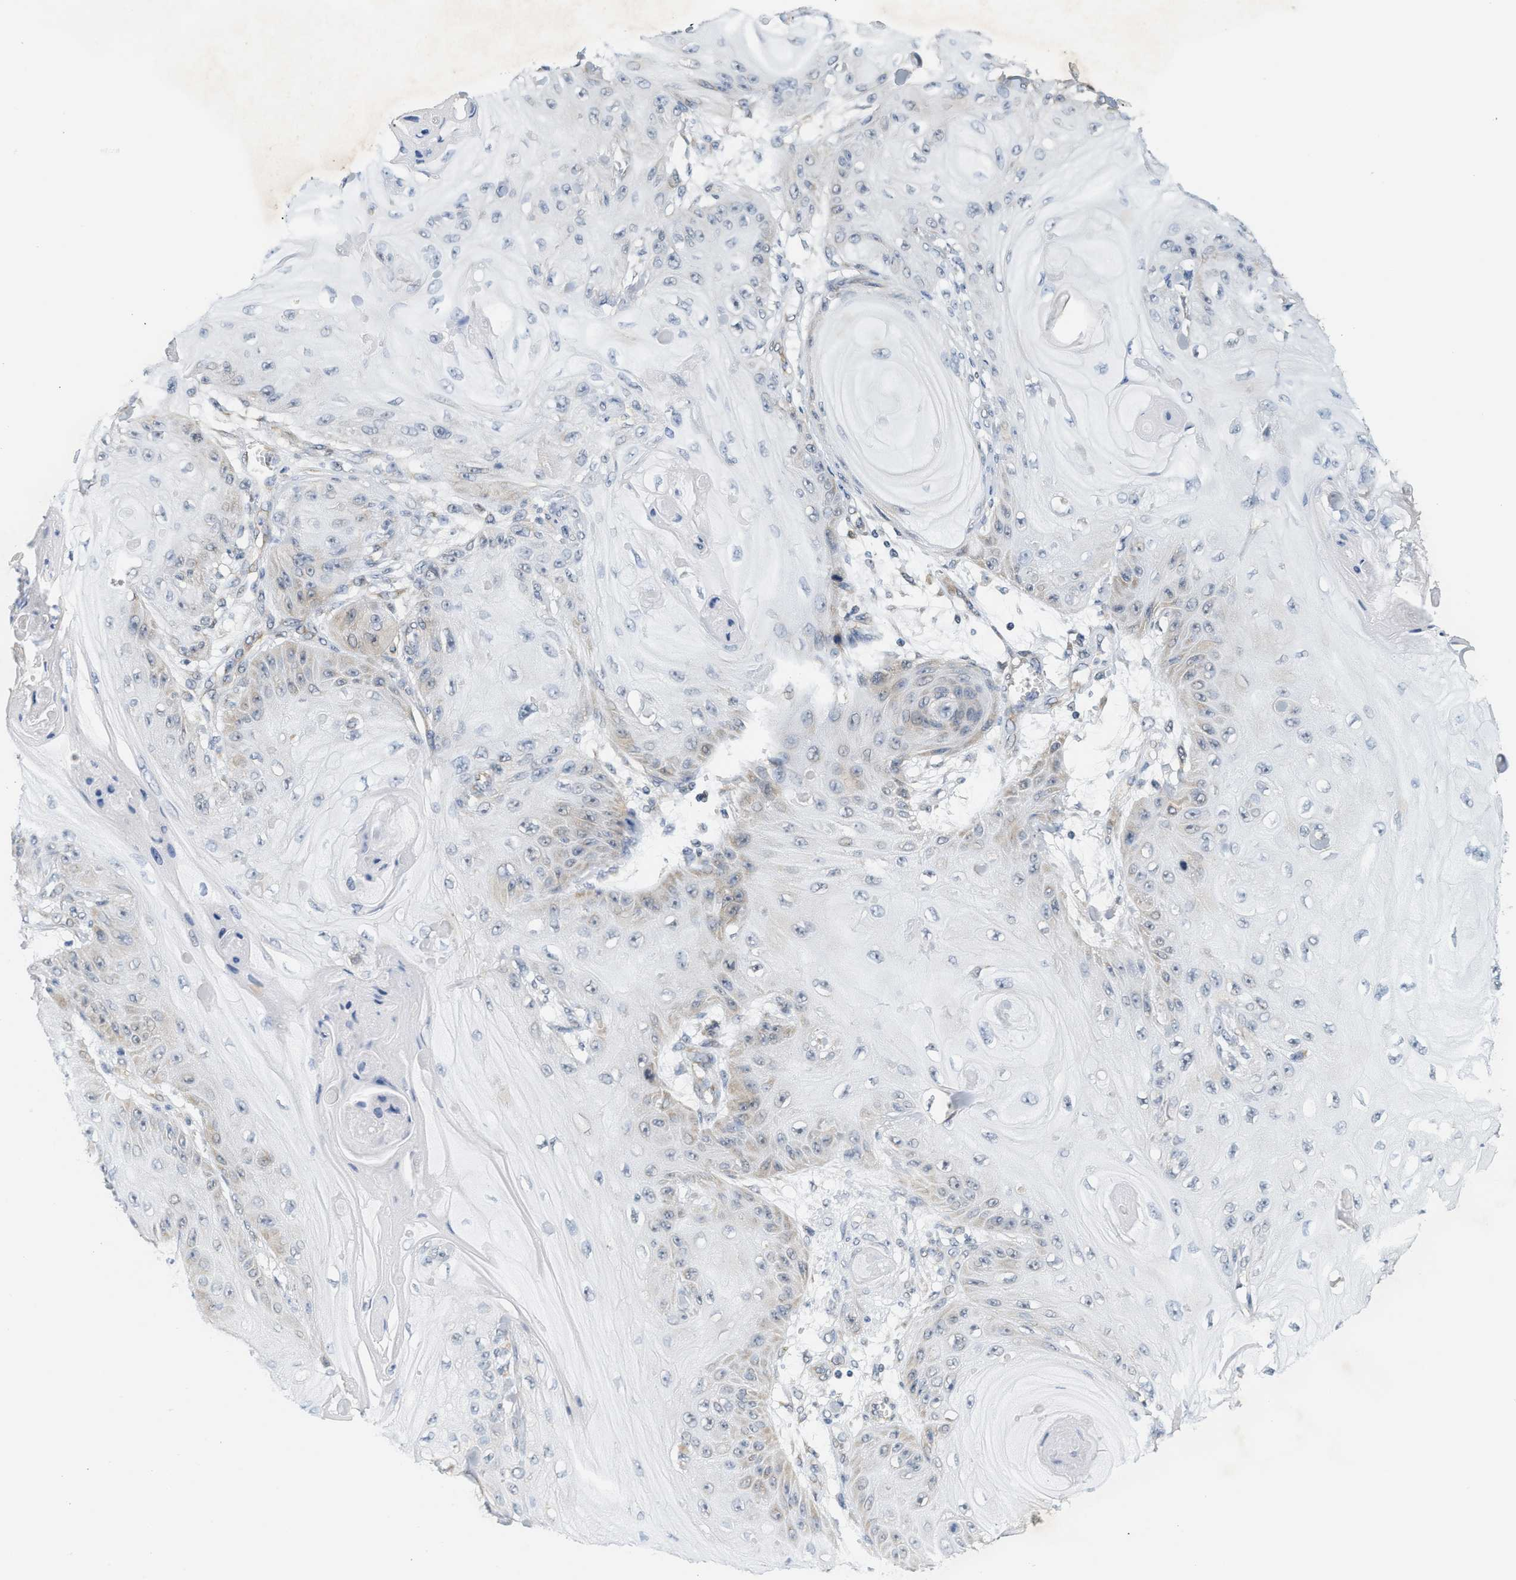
{"staining": {"intensity": "weak", "quantity": "<25%", "location": "cytoplasmic/membranous"}, "tissue": "skin cancer", "cell_type": "Tumor cells", "image_type": "cancer", "snomed": [{"axis": "morphology", "description": "Squamous cell carcinoma, NOS"}, {"axis": "topography", "description": "Skin"}], "caption": "A high-resolution micrograph shows immunohistochemistry staining of skin cancer, which reveals no significant staining in tumor cells. (Immunohistochemistry (ihc), brightfield microscopy, high magnification).", "gene": "GIGYF1", "patient": {"sex": "male", "age": 74}}